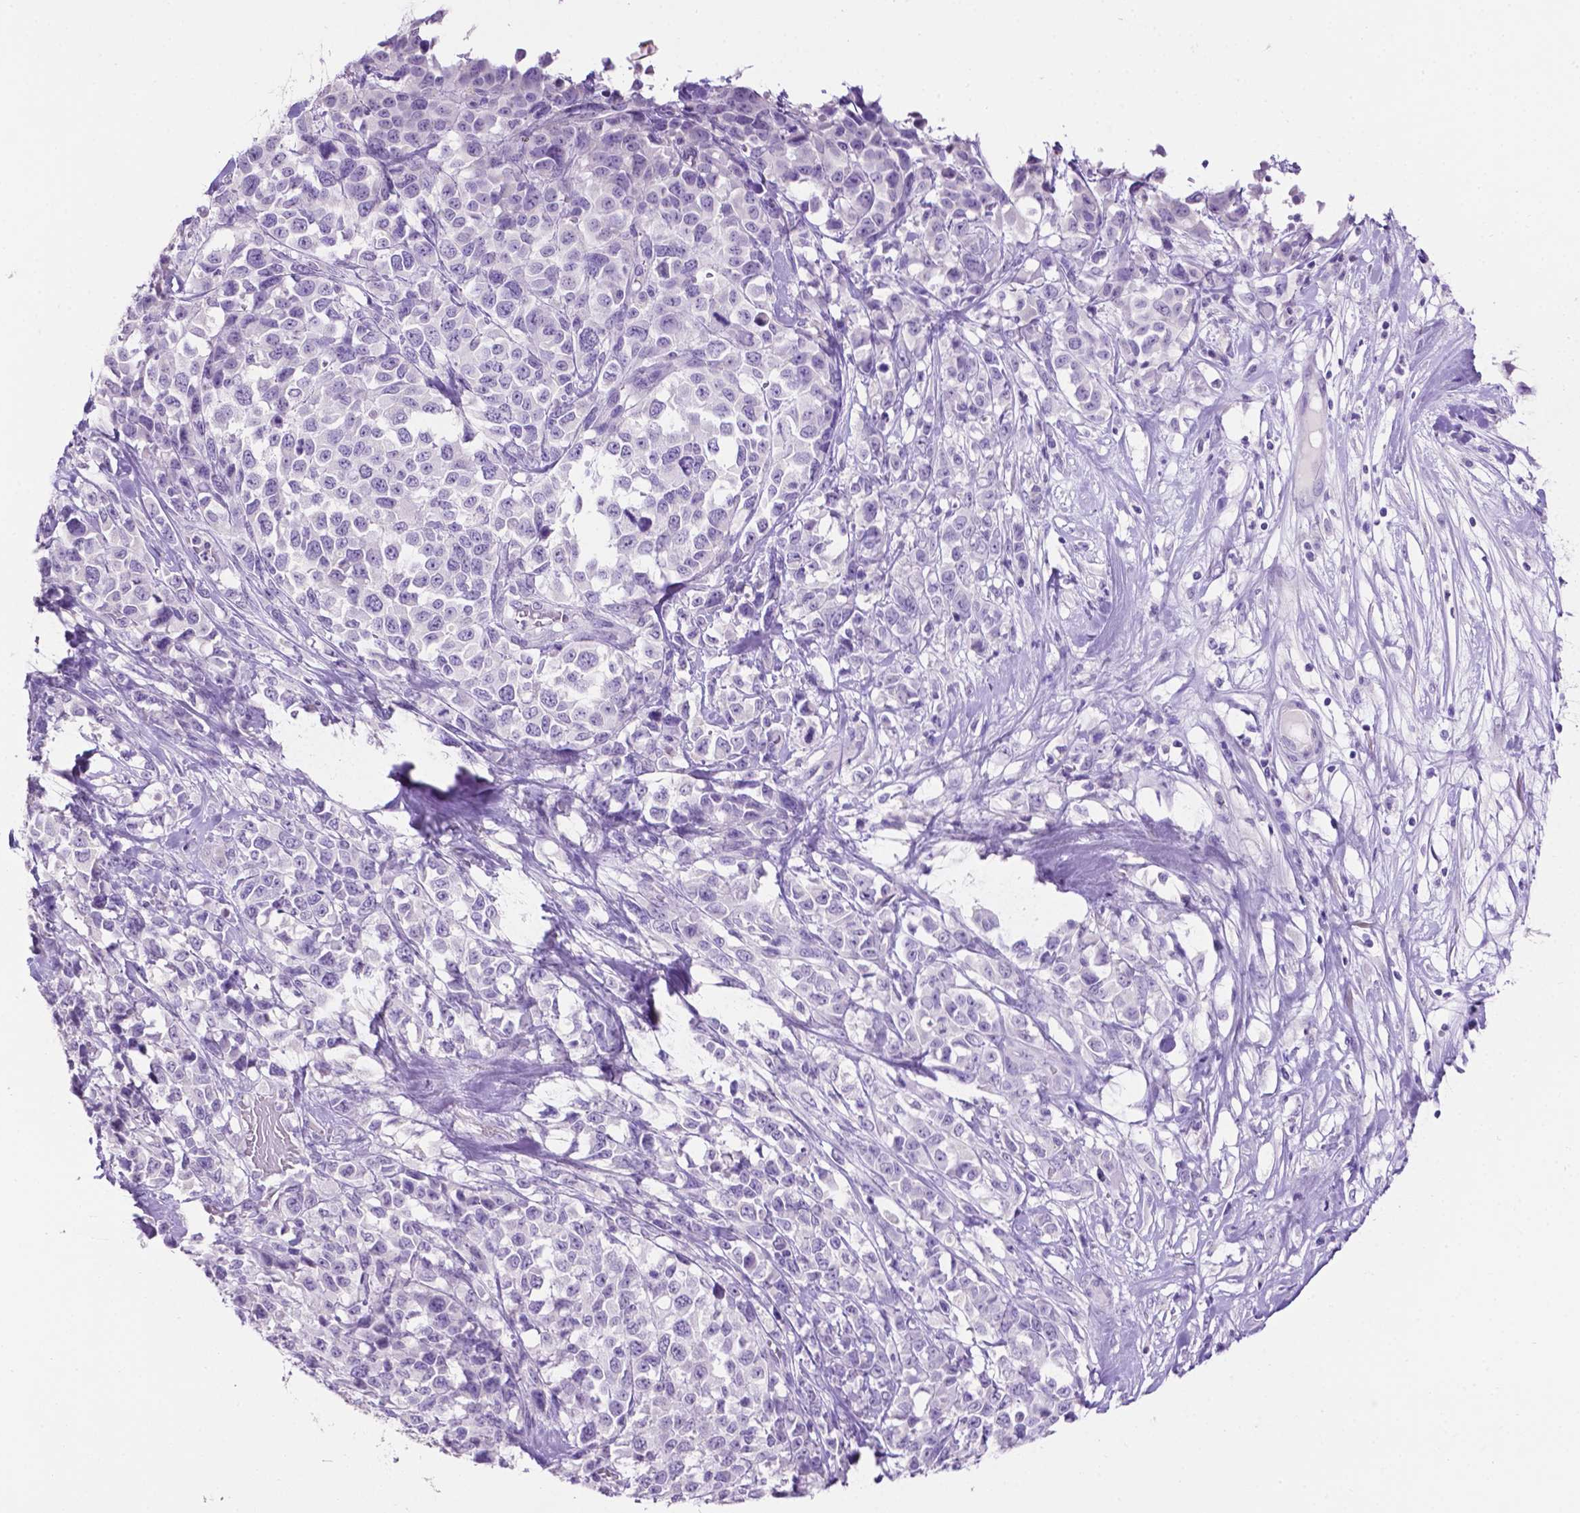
{"staining": {"intensity": "negative", "quantity": "none", "location": "none"}, "tissue": "melanoma", "cell_type": "Tumor cells", "image_type": "cancer", "snomed": [{"axis": "morphology", "description": "Malignant melanoma, Metastatic site"}, {"axis": "topography", "description": "Skin"}], "caption": "Tumor cells are negative for protein expression in human melanoma. (Immunohistochemistry, brightfield microscopy, high magnification).", "gene": "TACSTD2", "patient": {"sex": "male", "age": 84}}